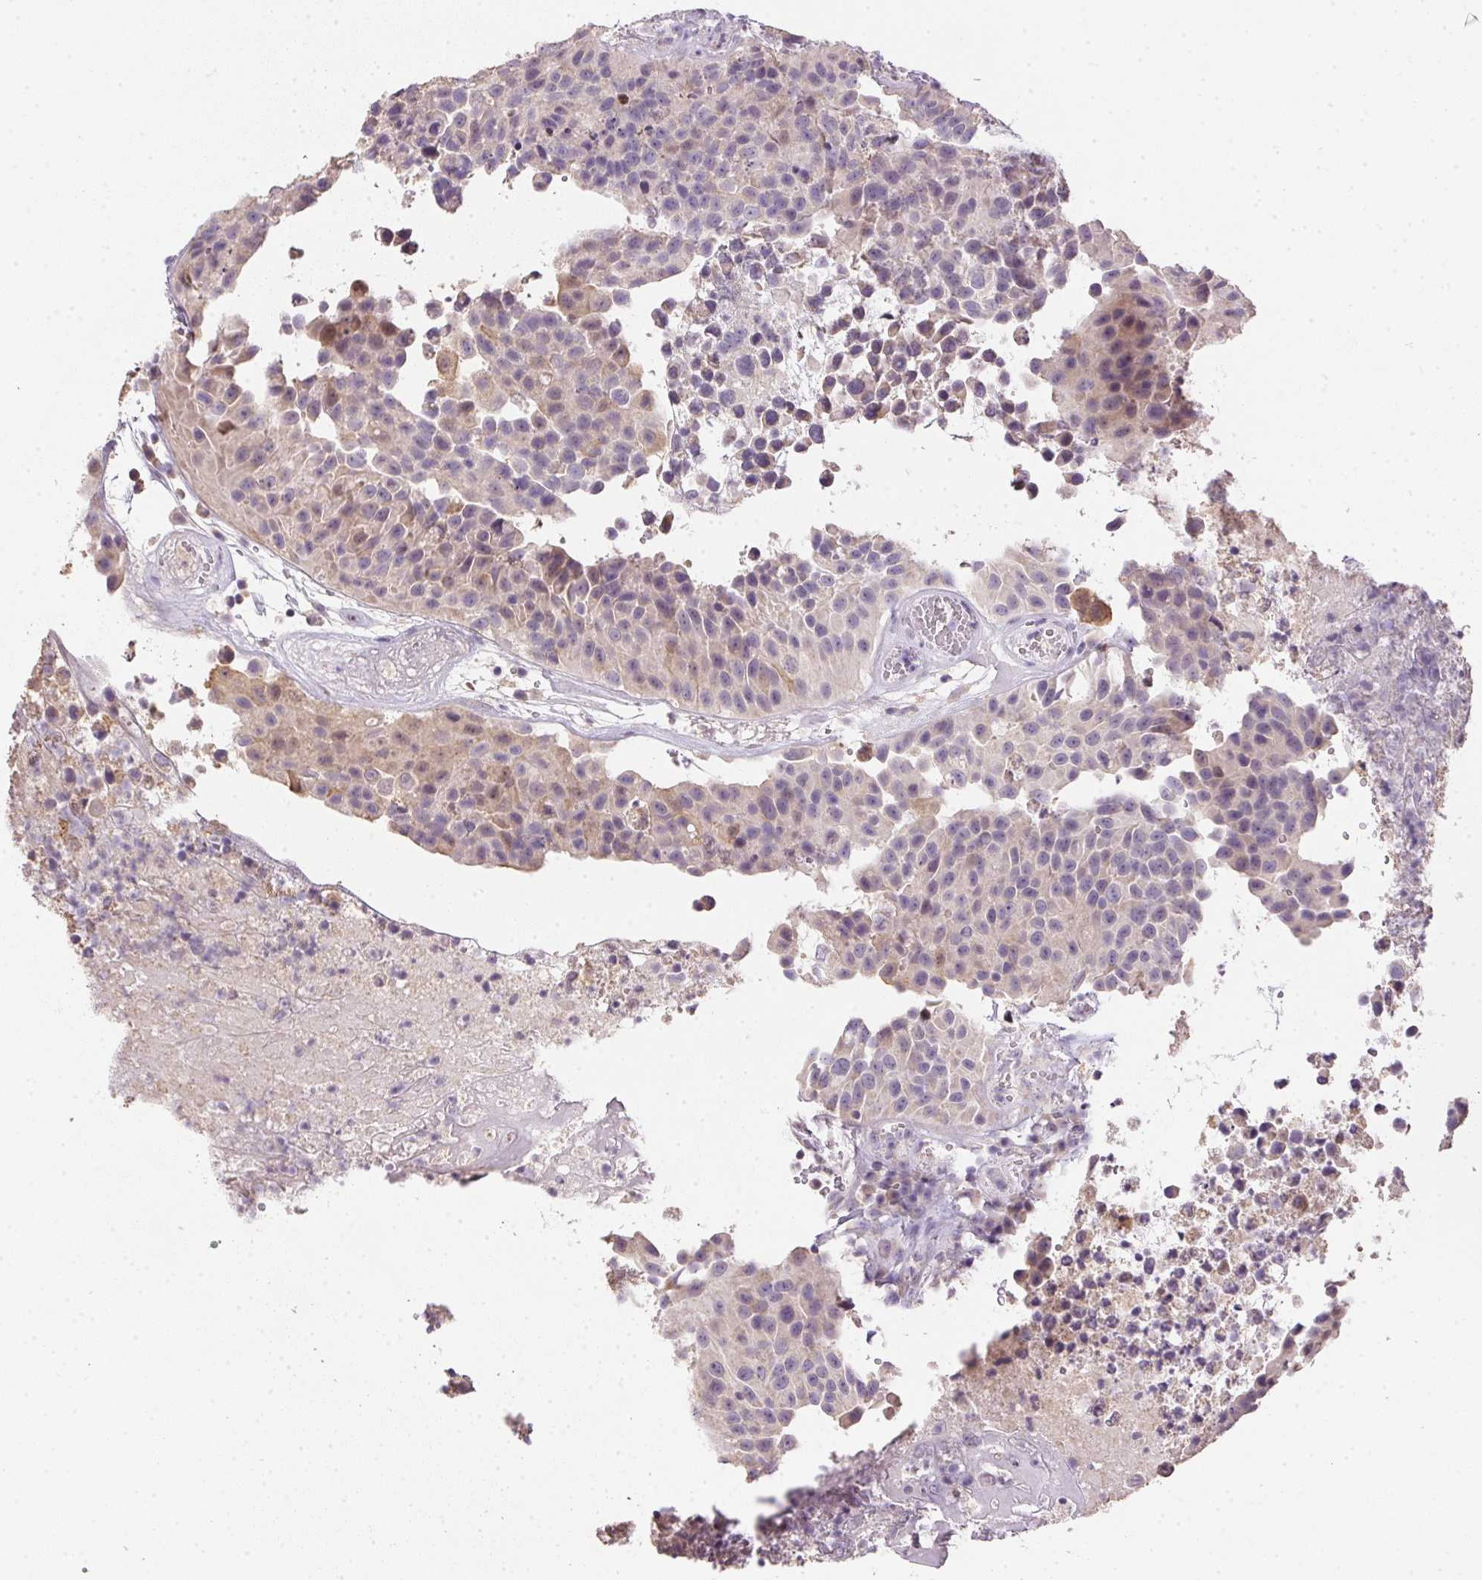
{"staining": {"intensity": "weak", "quantity": "<25%", "location": "cytoplasmic/membranous"}, "tissue": "urothelial cancer", "cell_type": "Tumor cells", "image_type": "cancer", "snomed": [{"axis": "morphology", "description": "Urothelial carcinoma, Low grade"}, {"axis": "topography", "description": "Urinary bladder"}], "caption": "Urothelial cancer was stained to show a protein in brown. There is no significant expression in tumor cells.", "gene": "SPACA9", "patient": {"sex": "male", "age": 76}}